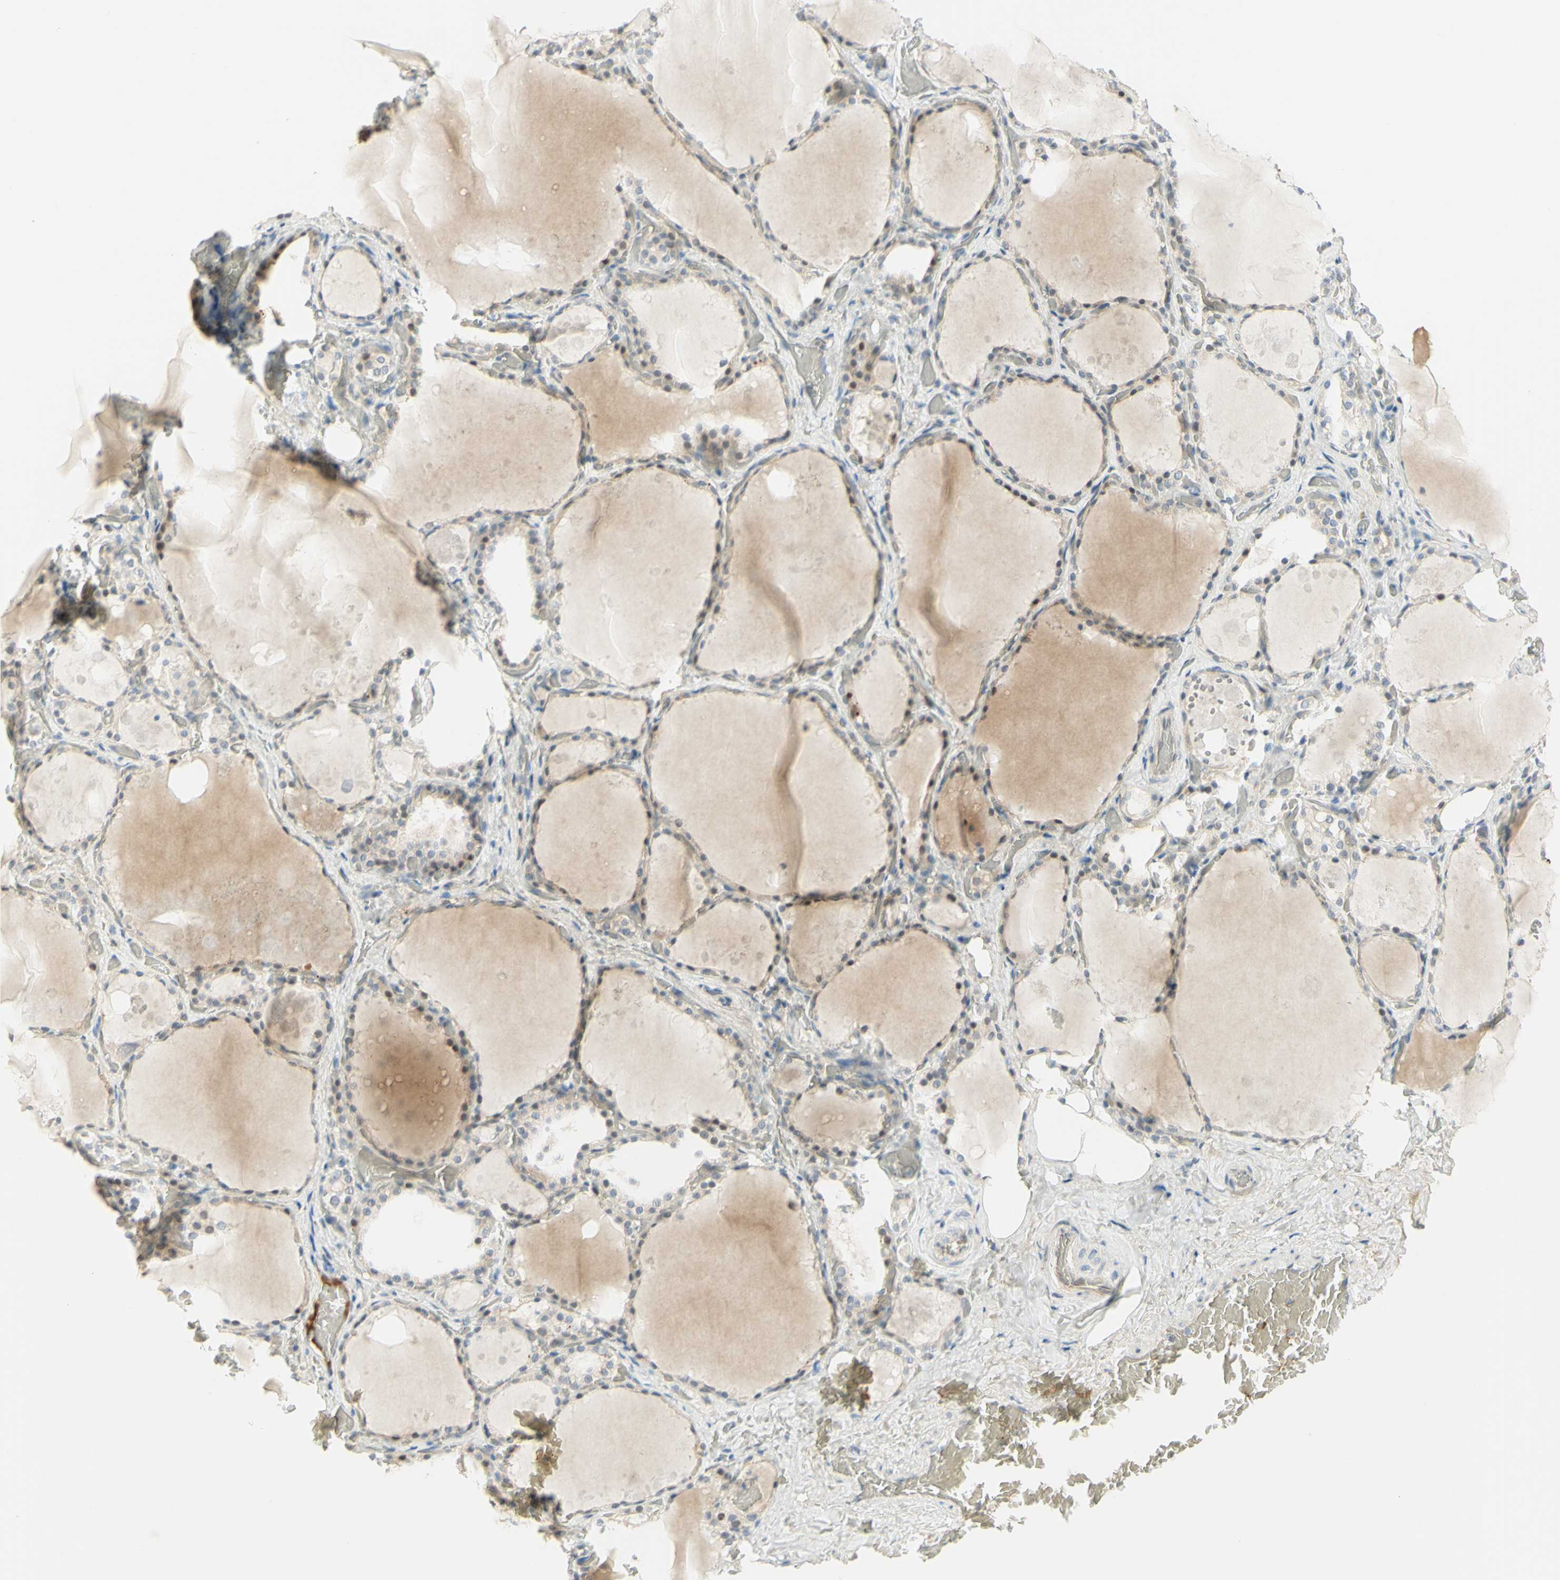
{"staining": {"intensity": "moderate", "quantity": "<25%", "location": "cytoplasmic/membranous,nuclear"}, "tissue": "thyroid gland", "cell_type": "Glandular cells", "image_type": "normal", "snomed": [{"axis": "morphology", "description": "Normal tissue, NOS"}, {"axis": "topography", "description": "Thyroid gland"}], "caption": "Moderate cytoplasmic/membranous,nuclear protein staining is seen in about <25% of glandular cells in thyroid gland. (DAB IHC, brown staining for protein, blue staining for nuclei).", "gene": "ANGPT2", "patient": {"sex": "male", "age": 61}}